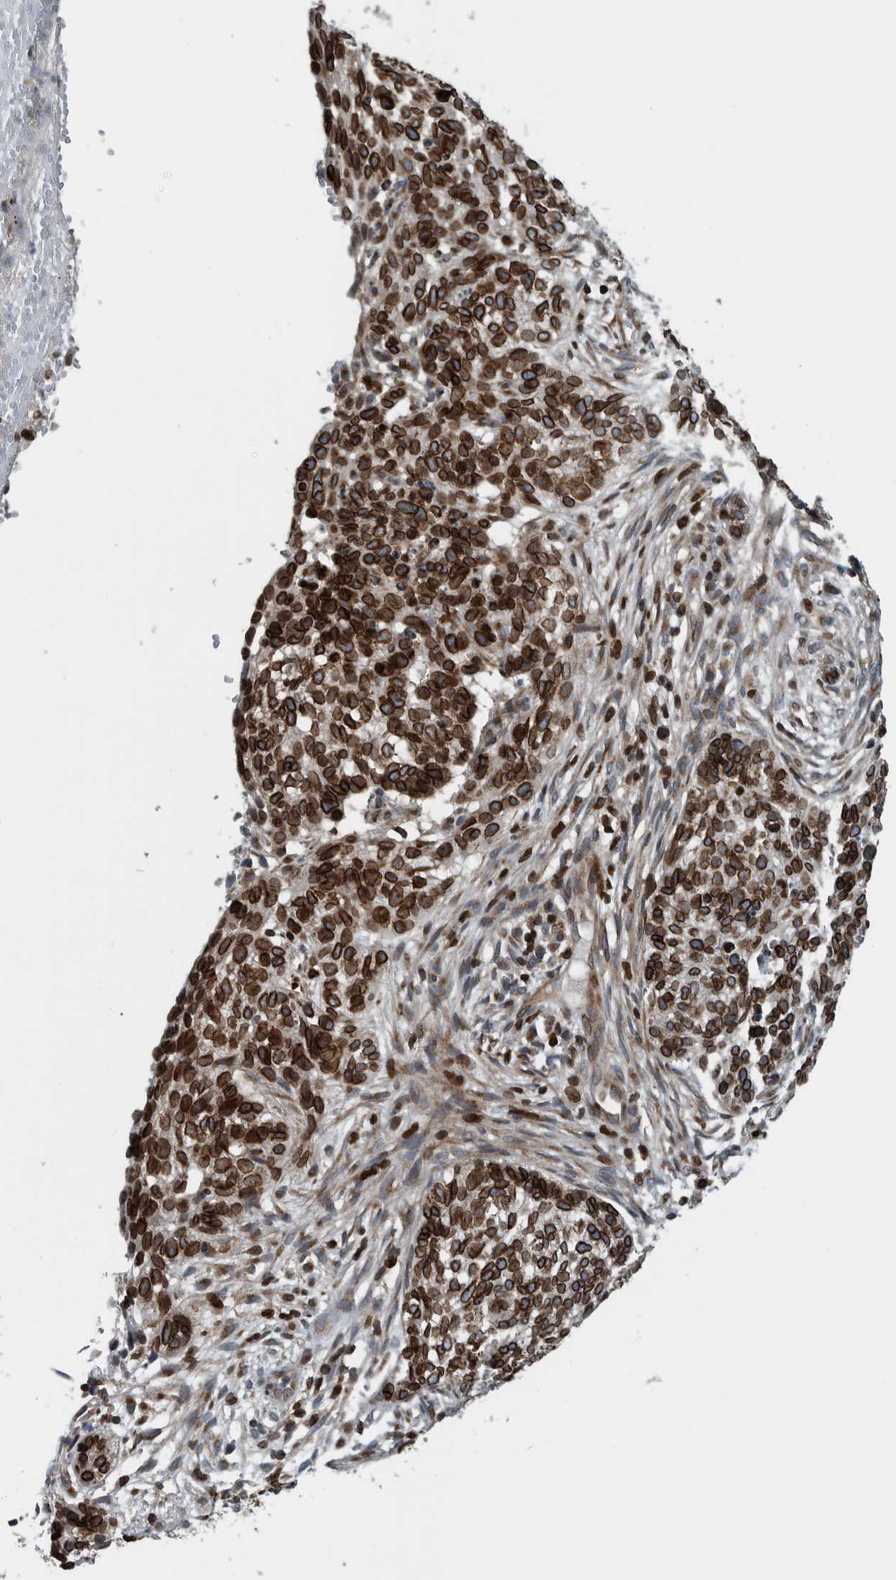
{"staining": {"intensity": "strong", "quantity": ">75%", "location": "cytoplasmic/membranous,nuclear"}, "tissue": "skin cancer", "cell_type": "Tumor cells", "image_type": "cancer", "snomed": [{"axis": "morphology", "description": "Basal cell carcinoma"}, {"axis": "topography", "description": "Skin"}], "caption": "Immunohistochemistry (IHC) micrograph of neoplastic tissue: basal cell carcinoma (skin) stained using IHC exhibits high levels of strong protein expression localized specifically in the cytoplasmic/membranous and nuclear of tumor cells, appearing as a cytoplasmic/membranous and nuclear brown color.", "gene": "FAM135B", "patient": {"sex": "male", "age": 85}}